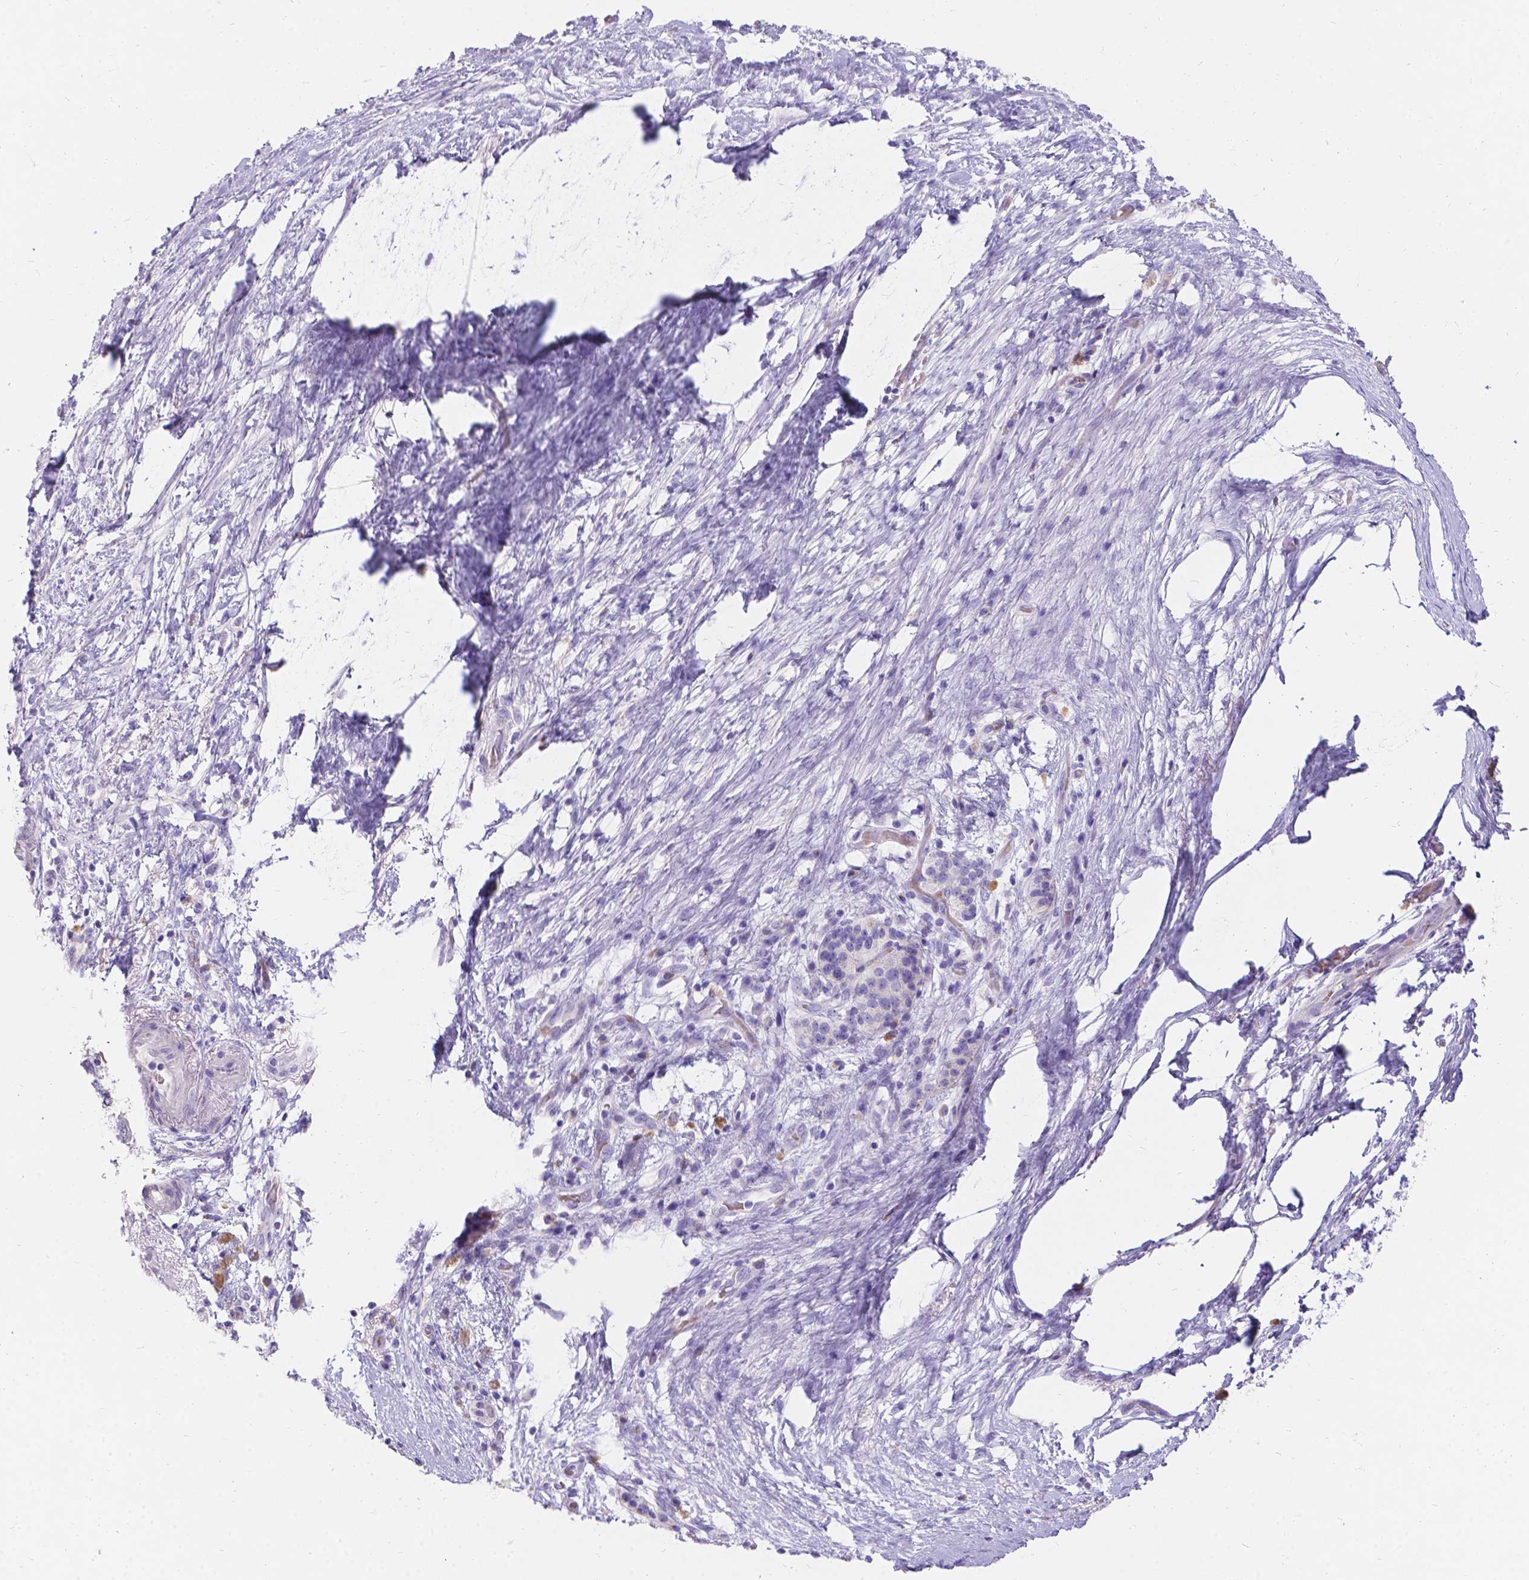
{"staining": {"intensity": "negative", "quantity": "none", "location": "none"}, "tissue": "pancreatic cancer", "cell_type": "Tumor cells", "image_type": "cancer", "snomed": [{"axis": "morphology", "description": "Adenocarcinoma, NOS"}, {"axis": "topography", "description": "Pancreas"}], "caption": "Pancreatic adenocarcinoma was stained to show a protein in brown. There is no significant staining in tumor cells.", "gene": "GNRHR", "patient": {"sex": "female", "age": 72}}